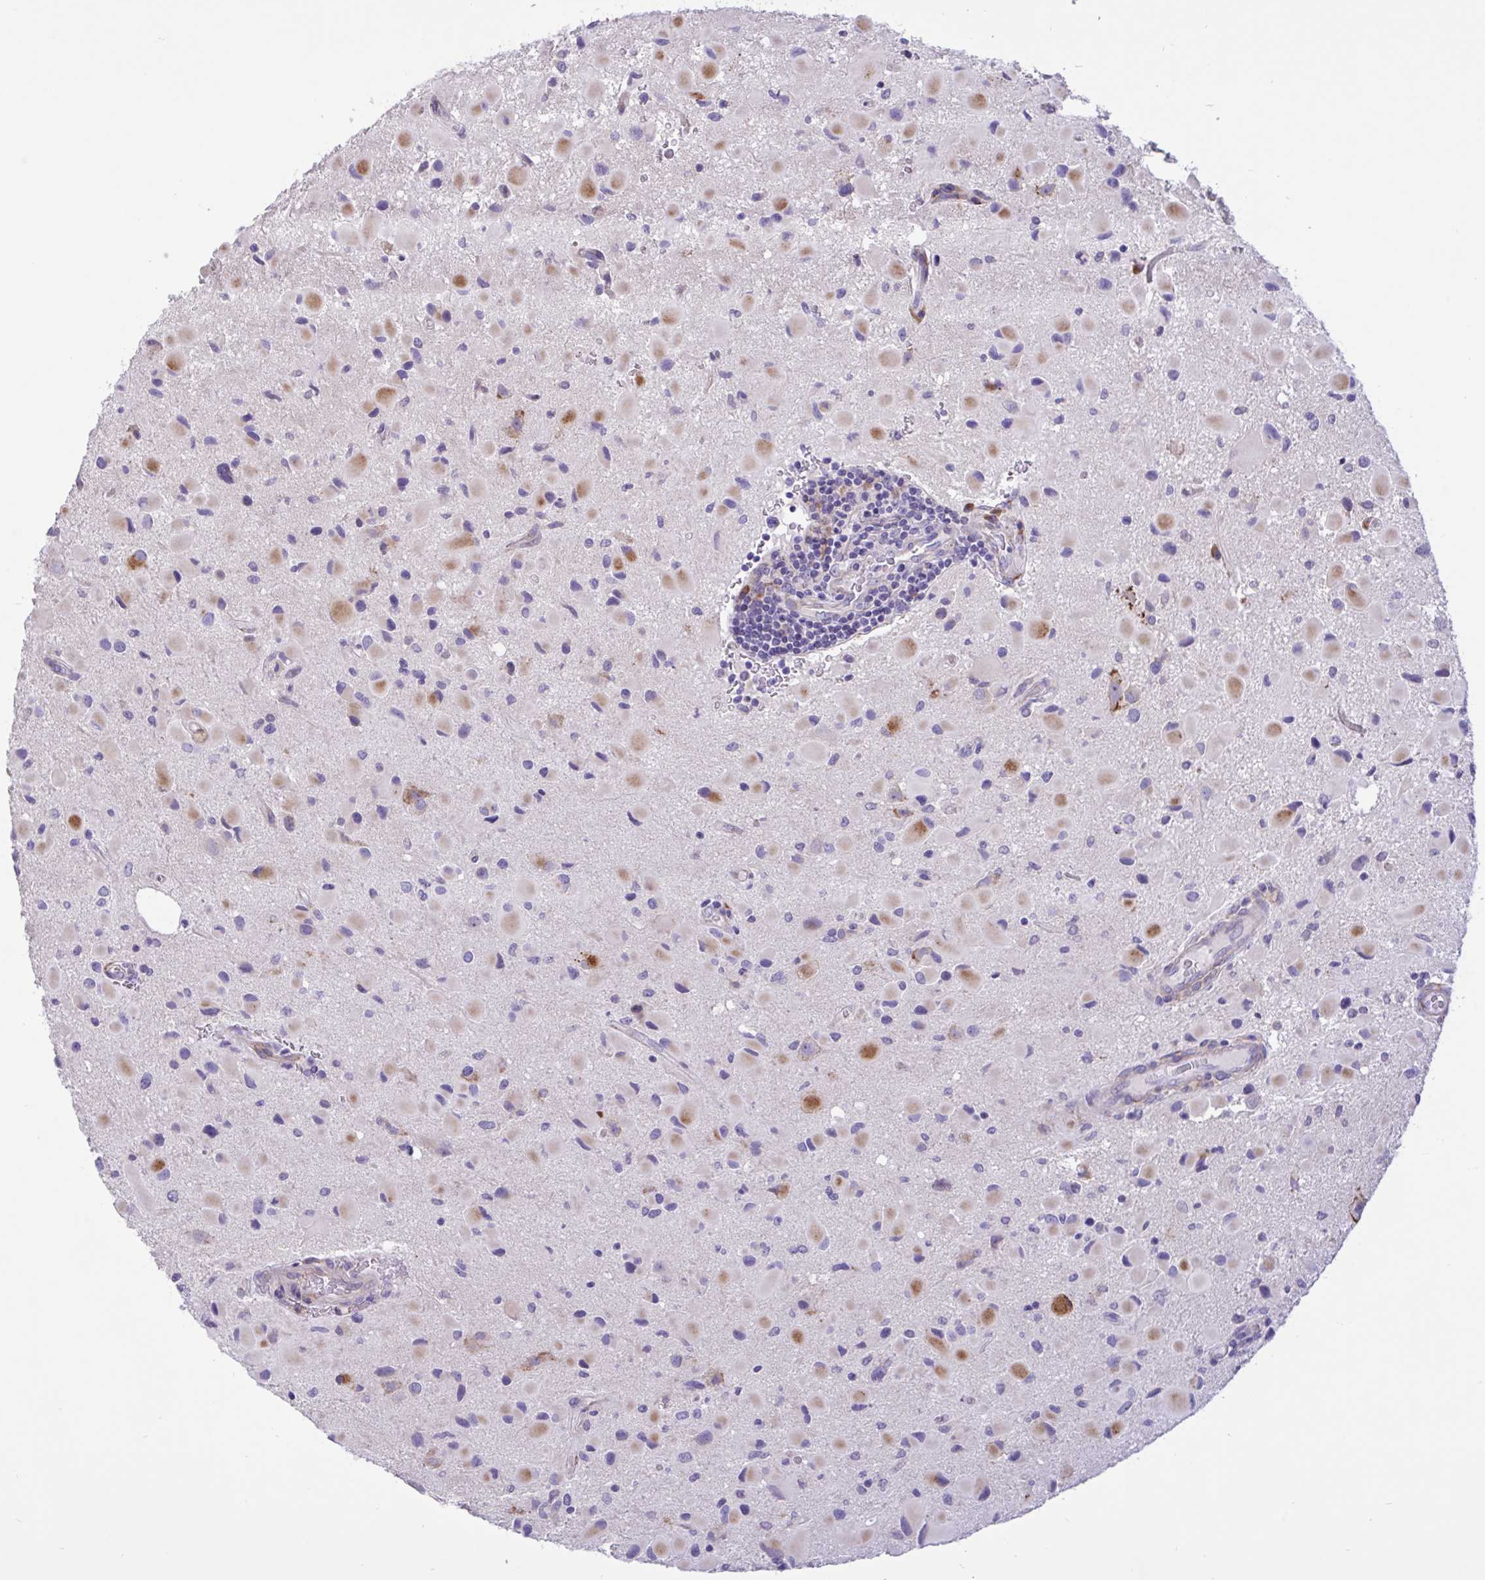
{"staining": {"intensity": "moderate", "quantity": "<25%", "location": "cytoplasmic/membranous"}, "tissue": "glioma", "cell_type": "Tumor cells", "image_type": "cancer", "snomed": [{"axis": "morphology", "description": "Glioma, malignant, Low grade"}, {"axis": "topography", "description": "Brain"}], "caption": "Immunohistochemistry (DAB) staining of malignant glioma (low-grade) reveals moderate cytoplasmic/membranous protein positivity in approximately <25% of tumor cells.", "gene": "DSC3", "patient": {"sex": "female", "age": 32}}